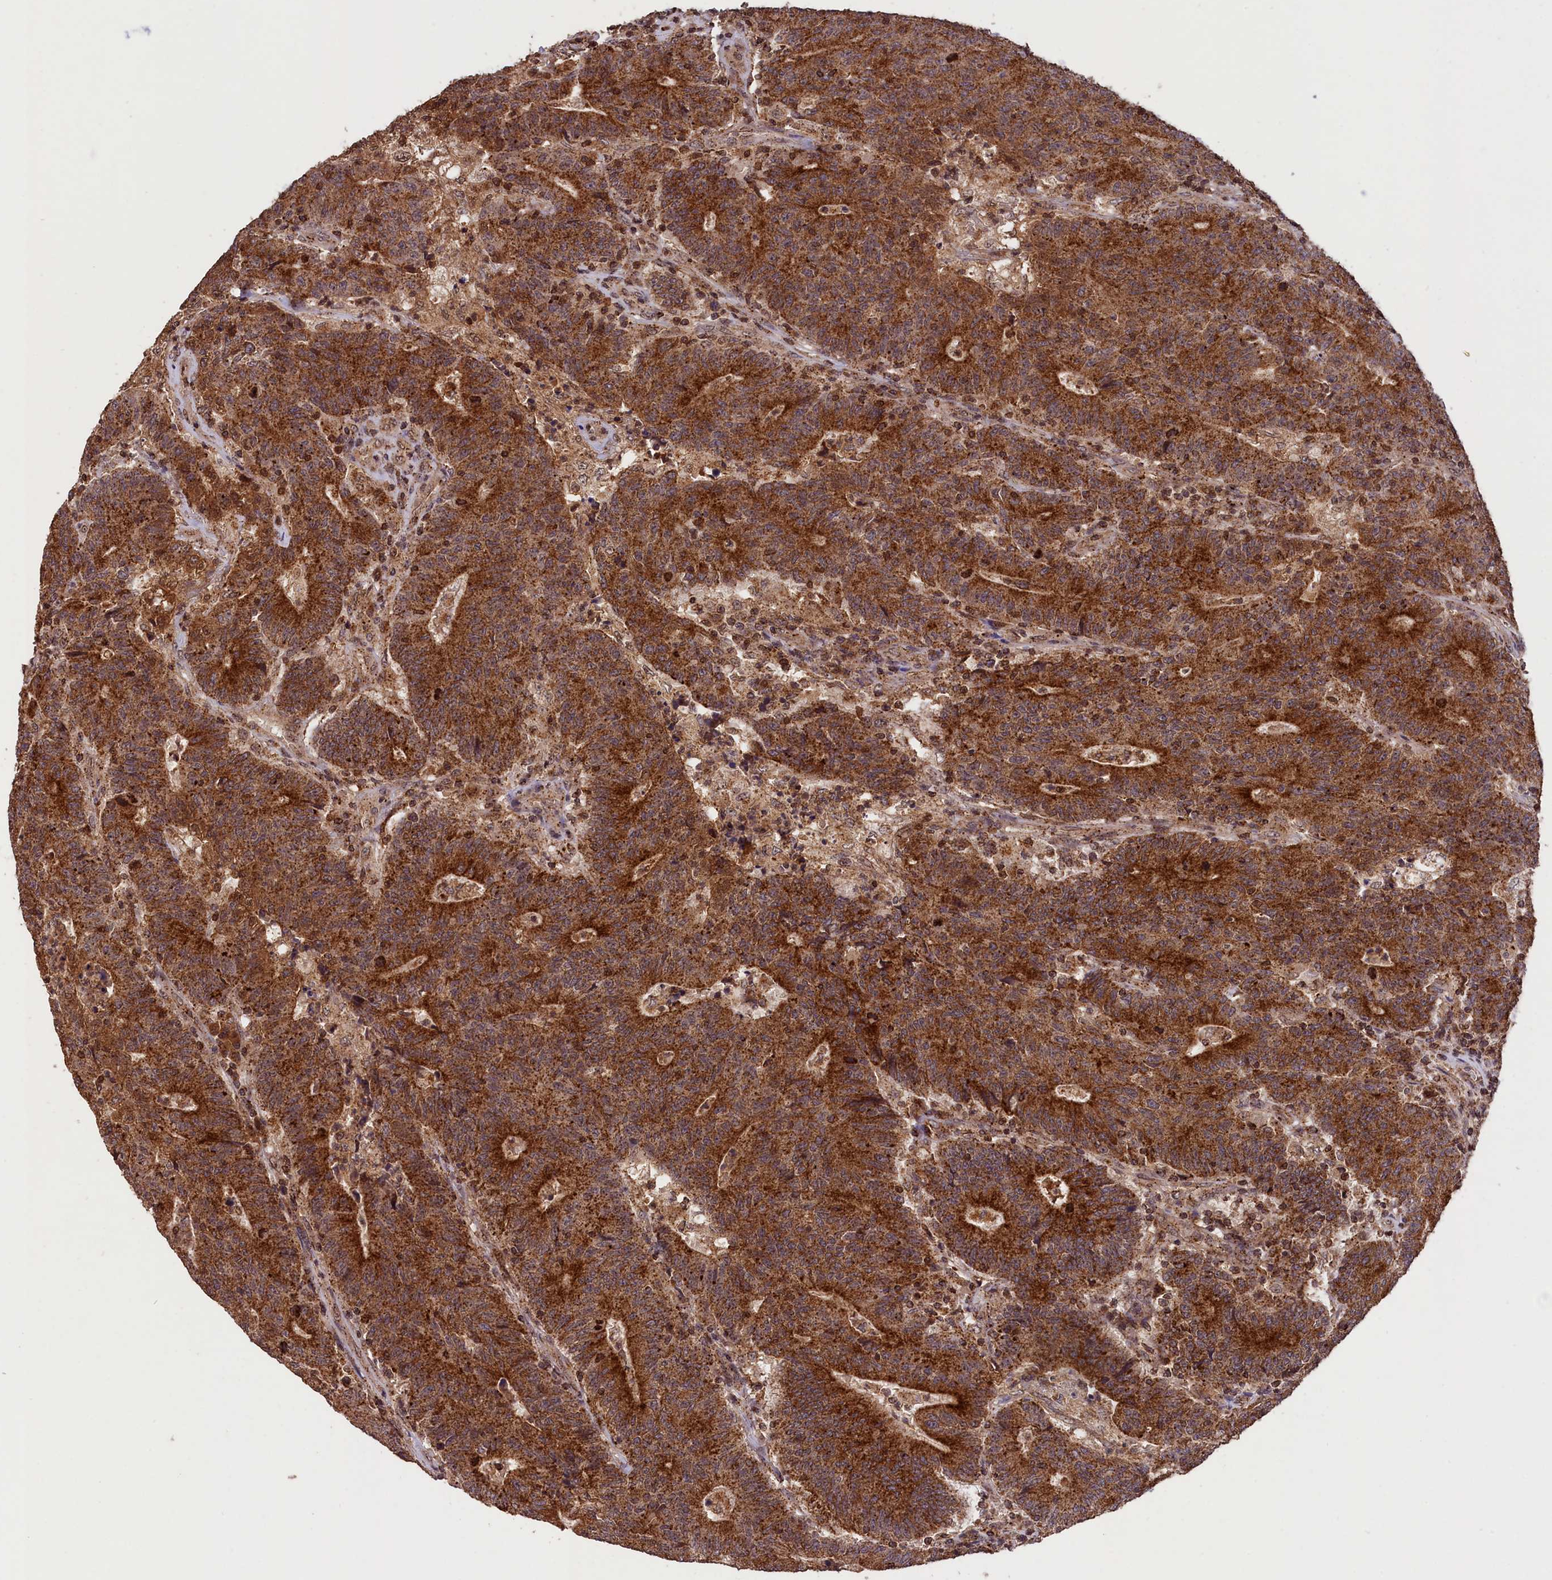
{"staining": {"intensity": "strong", "quantity": ">75%", "location": "cytoplasmic/membranous"}, "tissue": "colorectal cancer", "cell_type": "Tumor cells", "image_type": "cancer", "snomed": [{"axis": "morphology", "description": "Adenocarcinoma, NOS"}, {"axis": "topography", "description": "Colon"}], "caption": "A brown stain highlights strong cytoplasmic/membranous positivity of a protein in colorectal cancer (adenocarcinoma) tumor cells.", "gene": "IST1", "patient": {"sex": "female", "age": 75}}